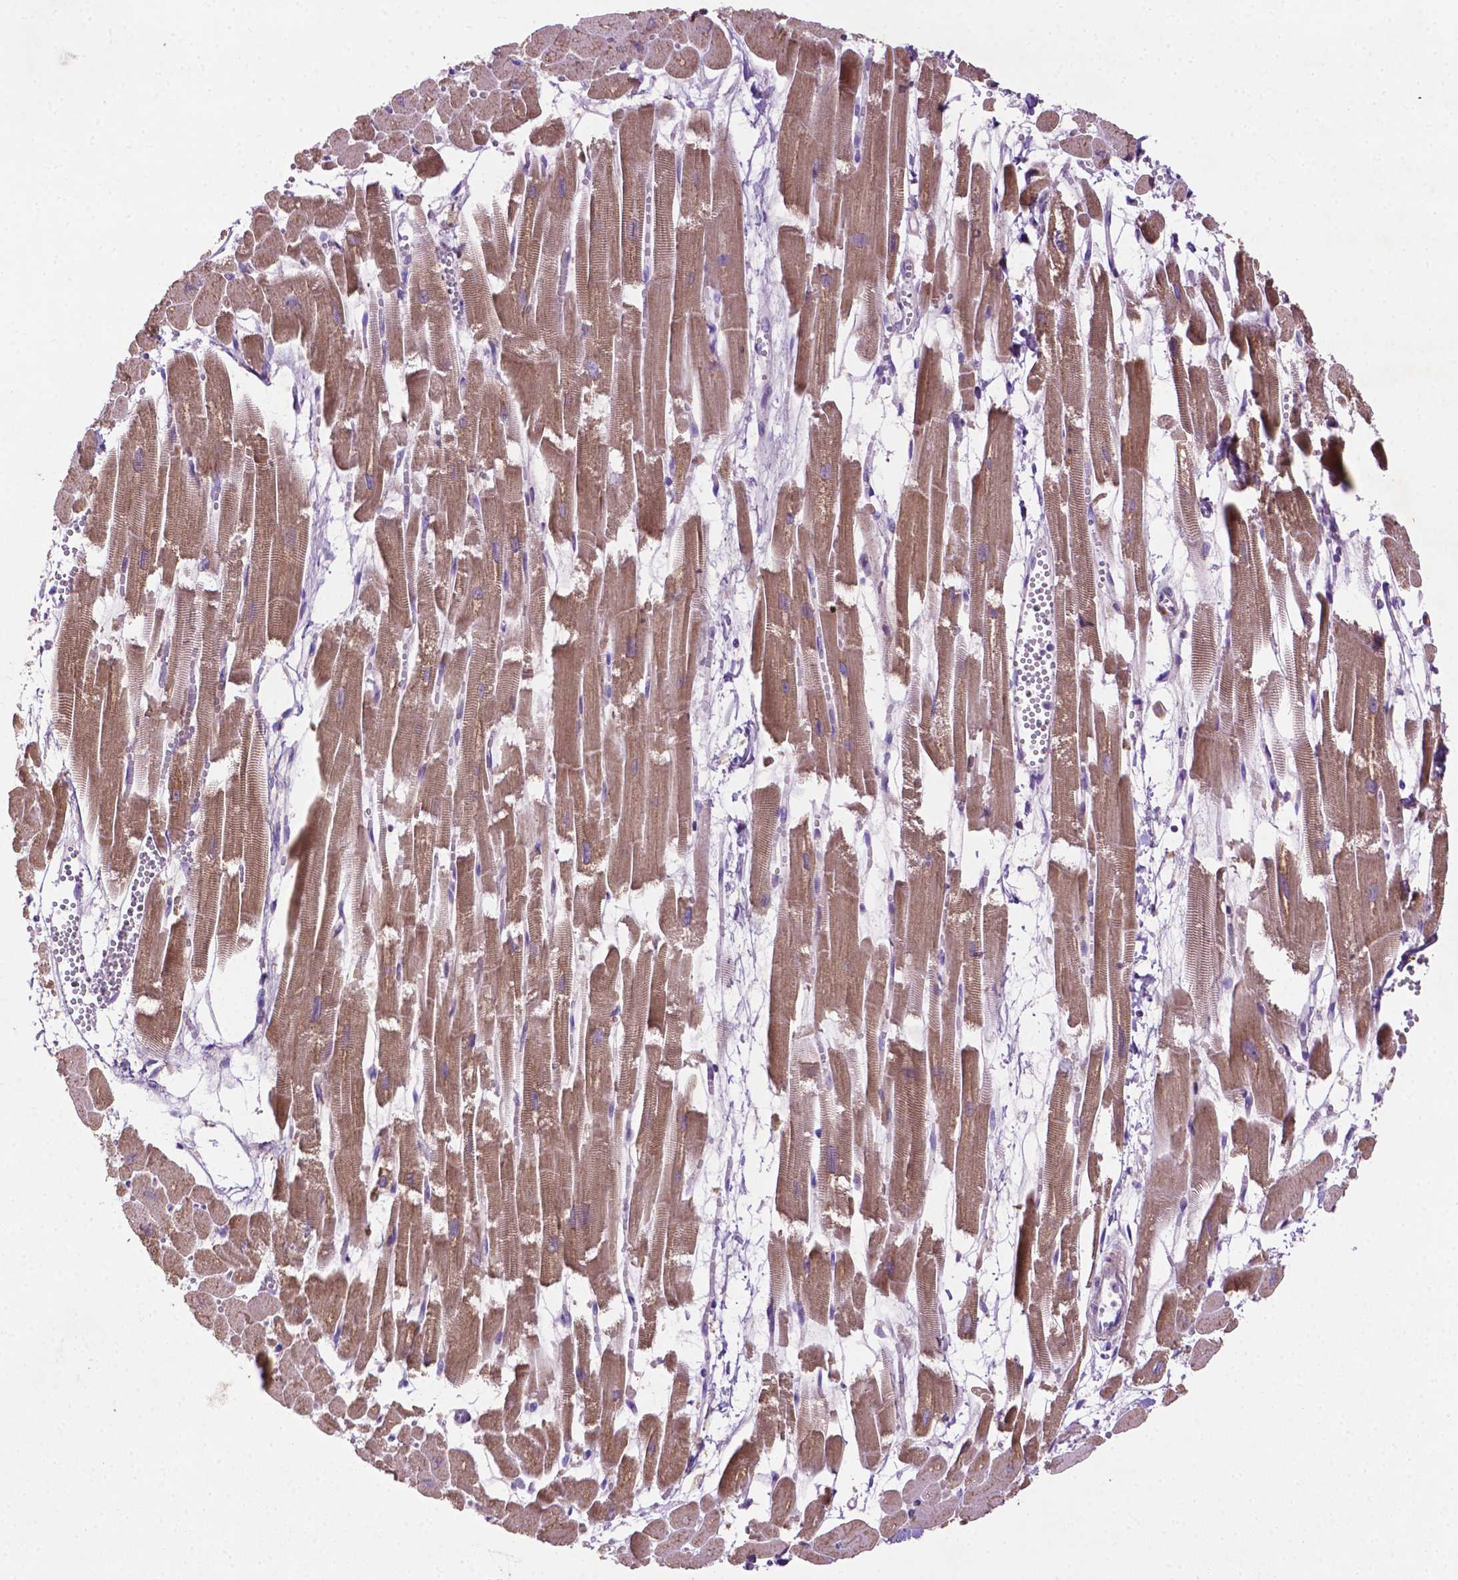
{"staining": {"intensity": "moderate", "quantity": "25%-75%", "location": "cytoplasmic/membranous"}, "tissue": "heart muscle", "cell_type": "Cardiomyocytes", "image_type": "normal", "snomed": [{"axis": "morphology", "description": "Normal tissue, NOS"}, {"axis": "topography", "description": "Heart"}], "caption": "Normal heart muscle shows moderate cytoplasmic/membranous expression in about 25%-75% of cardiomyocytes (Brightfield microscopy of DAB IHC at high magnification)..", "gene": "ILVBL", "patient": {"sex": "female", "age": 52}}